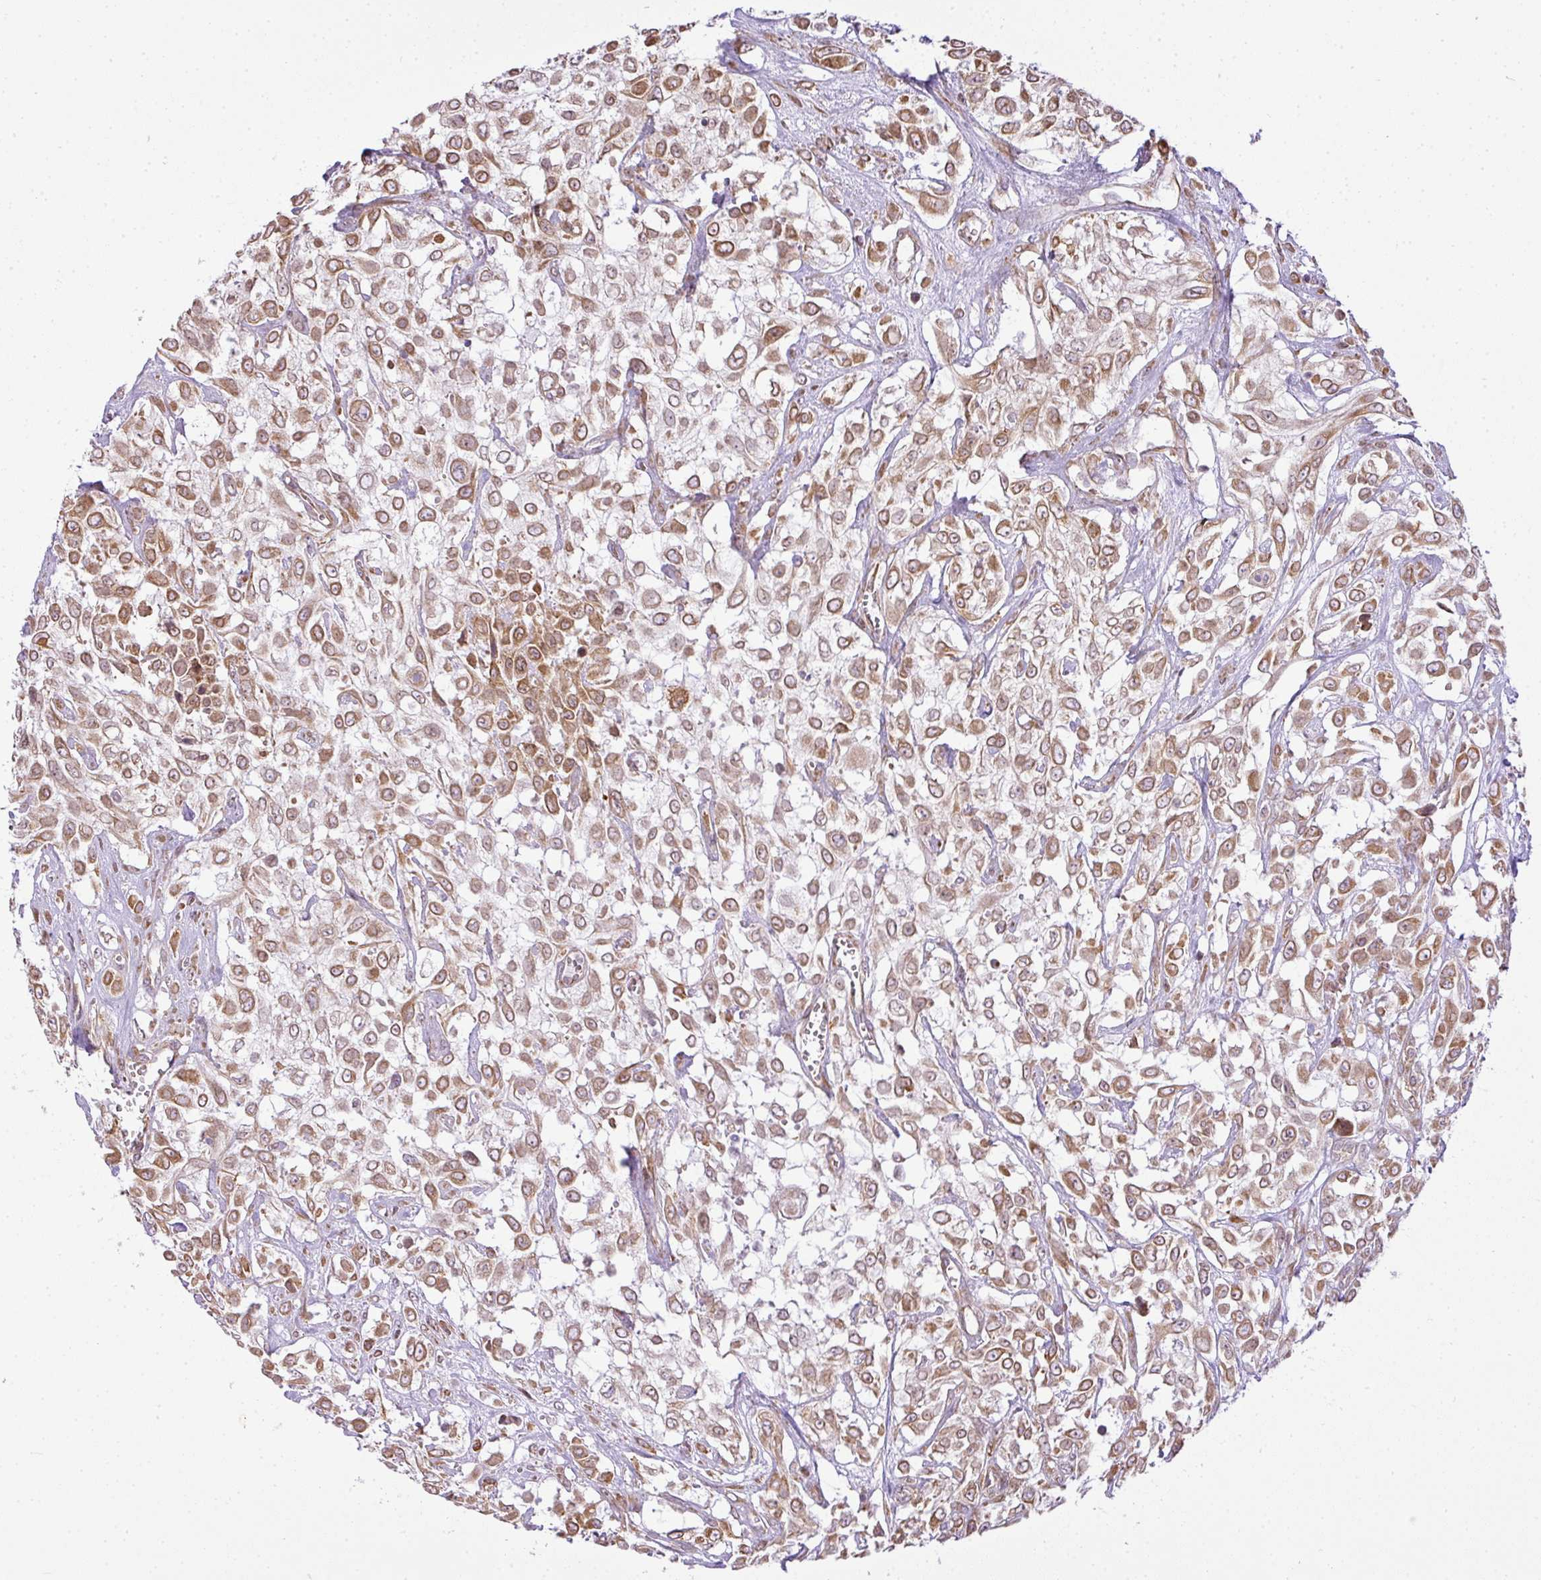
{"staining": {"intensity": "moderate", "quantity": ">75%", "location": "cytoplasmic/membranous,nuclear"}, "tissue": "urothelial cancer", "cell_type": "Tumor cells", "image_type": "cancer", "snomed": [{"axis": "morphology", "description": "Urothelial carcinoma, High grade"}, {"axis": "topography", "description": "Urinary bladder"}], "caption": "Urothelial cancer tissue reveals moderate cytoplasmic/membranous and nuclear expression in approximately >75% of tumor cells (Brightfield microscopy of DAB IHC at high magnification).", "gene": "COX18", "patient": {"sex": "male", "age": 57}}